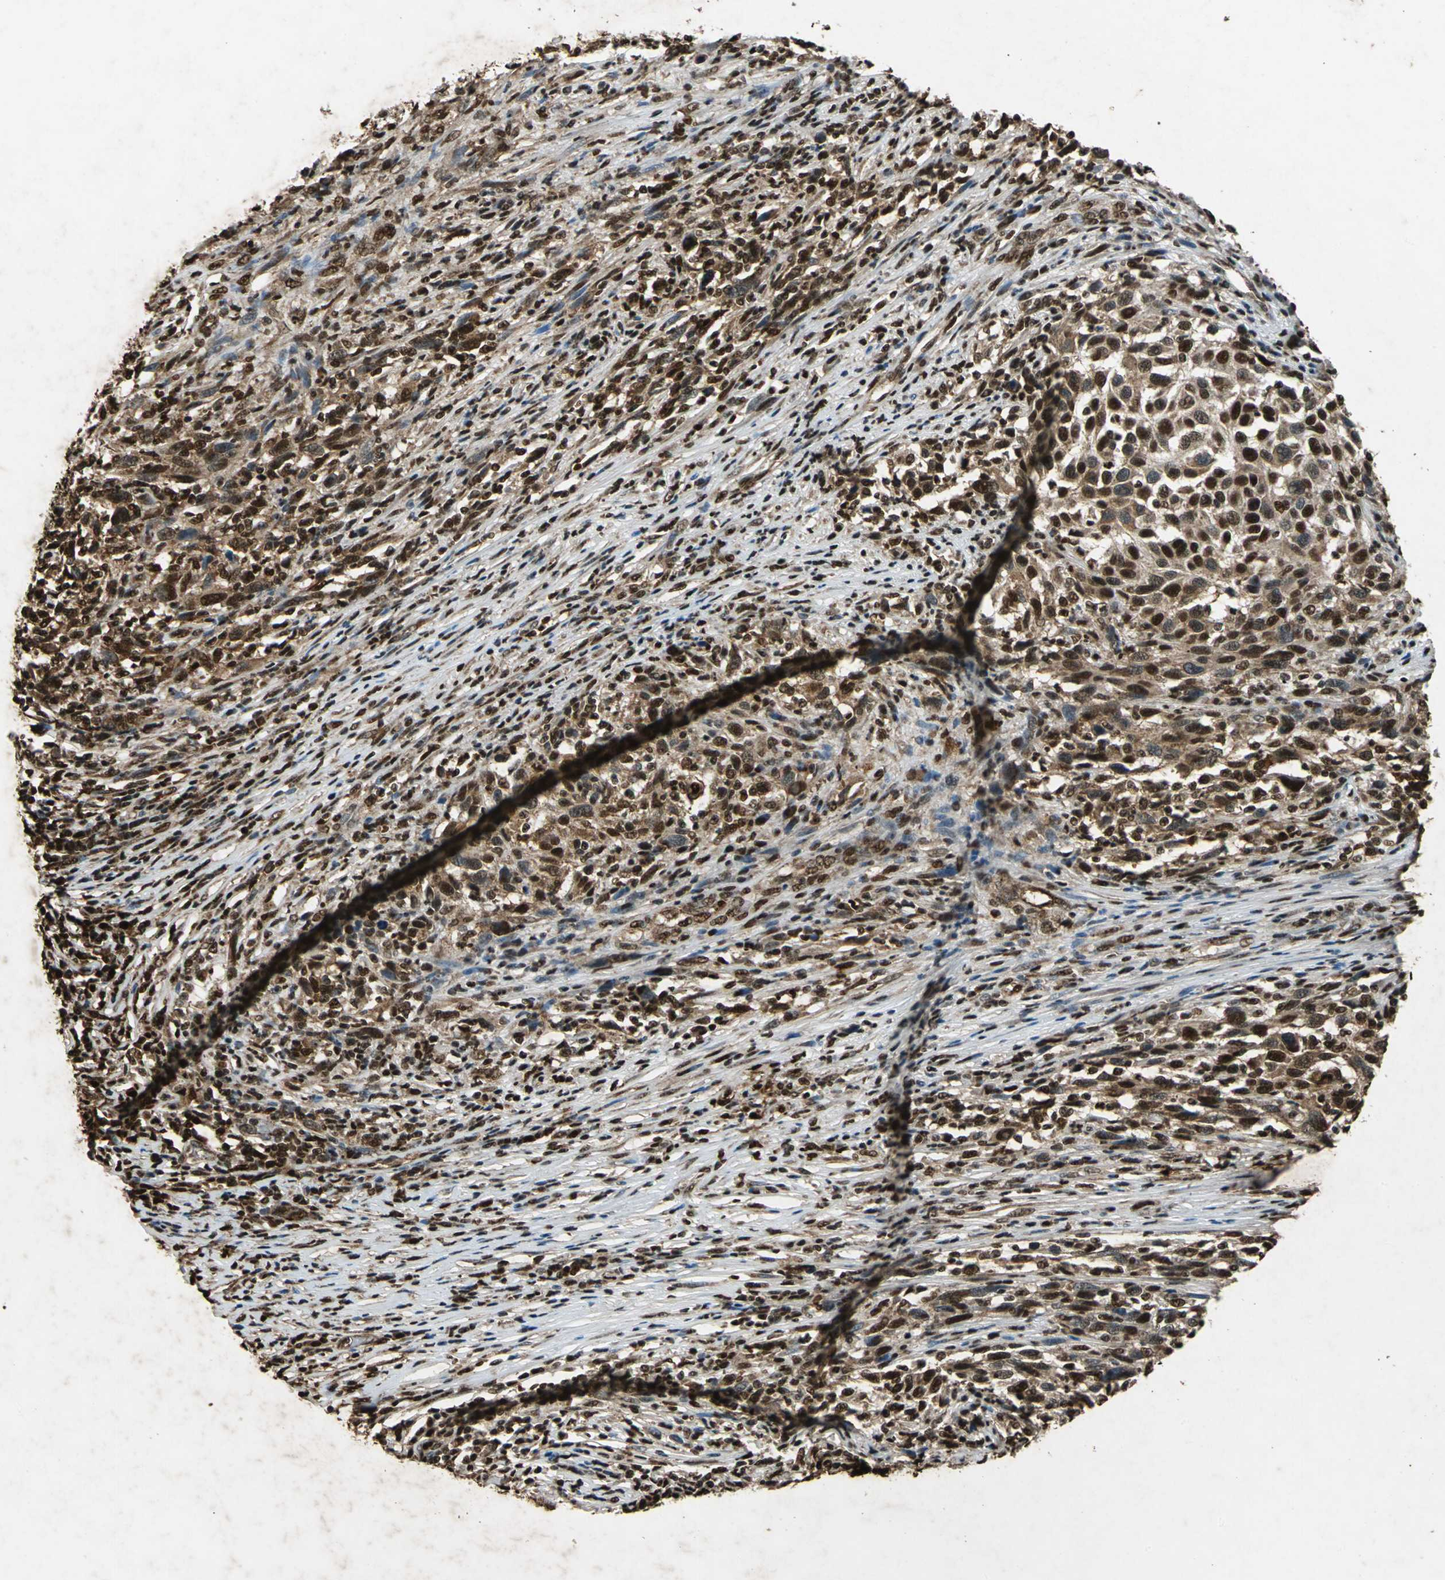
{"staining": {"intensity": "strong", "quantity": ">75%", "location": "cytoplasmic/membranous,nuclear"}, "tissue": "melanoma", "cell_type": "Tumor cells", "image_type": "cancer", "snomed": [{"axis": "morphology", "description": "Malignant melanoma, Metastatic site"}, {"axis": "topography", "description": "Lymph node"}], "caption": "Malignant melanoma (metastatic site) stained with a protein marker shows strong staining in tumor cells.", "gene": "ANP32A", "patient": {"sex": "male", "age": 61}}